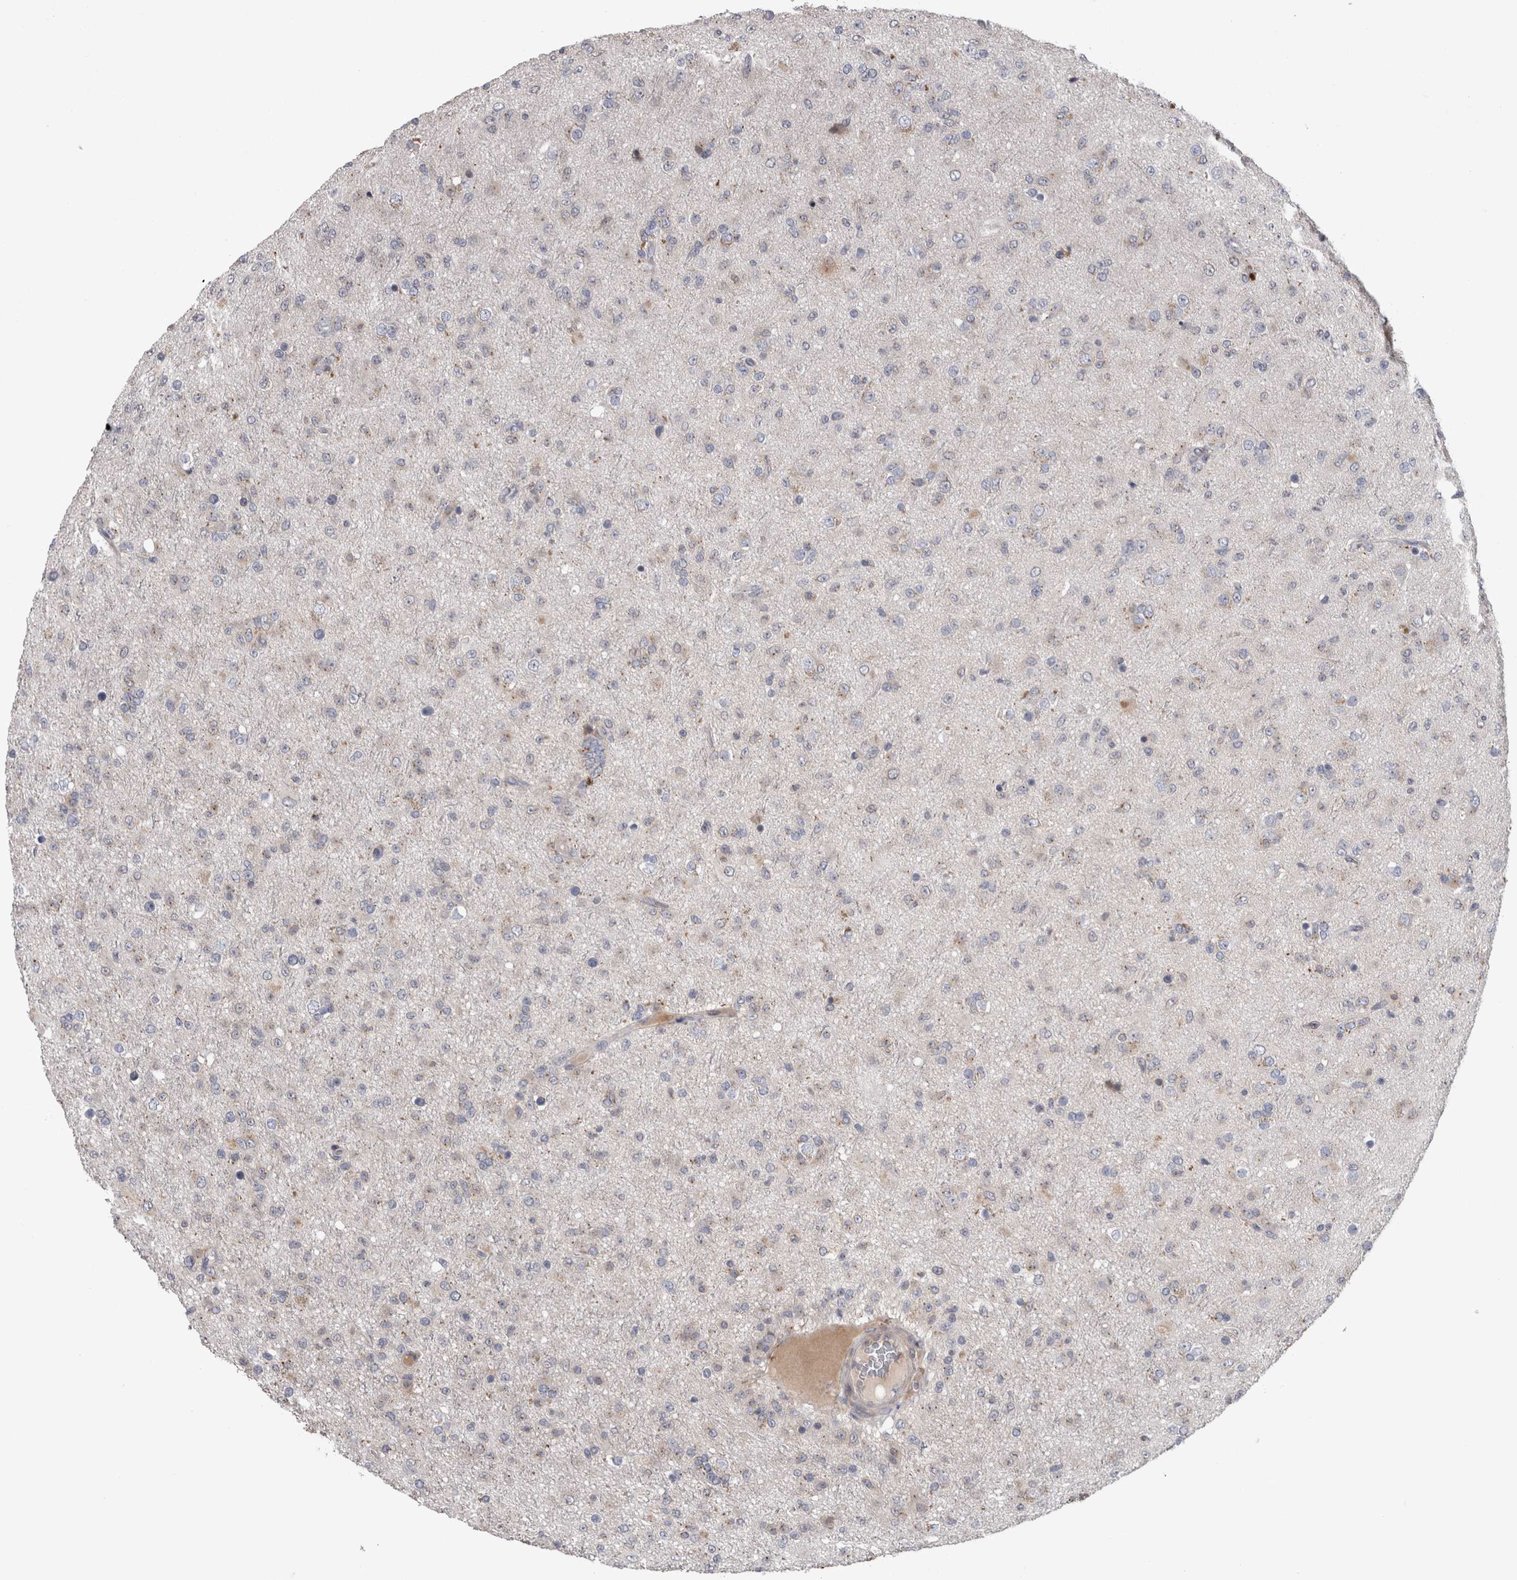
{"staining": {"intensity": "negative", "quantity": "none", "location": "none"}, "tissue": "glioma", "cell_type": "Tumor cells", "image_type": "cancer", "snomed": [{"axis": "morphology", "description": "Glioma, malignant, Low grade"}, {"axis": "topography", "description": "Brain"}], "caption": "Immunohistochemistry histopathology image of glioma stained for a protein (brown), which displays no positivity in tumor cells.", "gene": "STC1", "patient": {"sex": "male", "age": 65}}